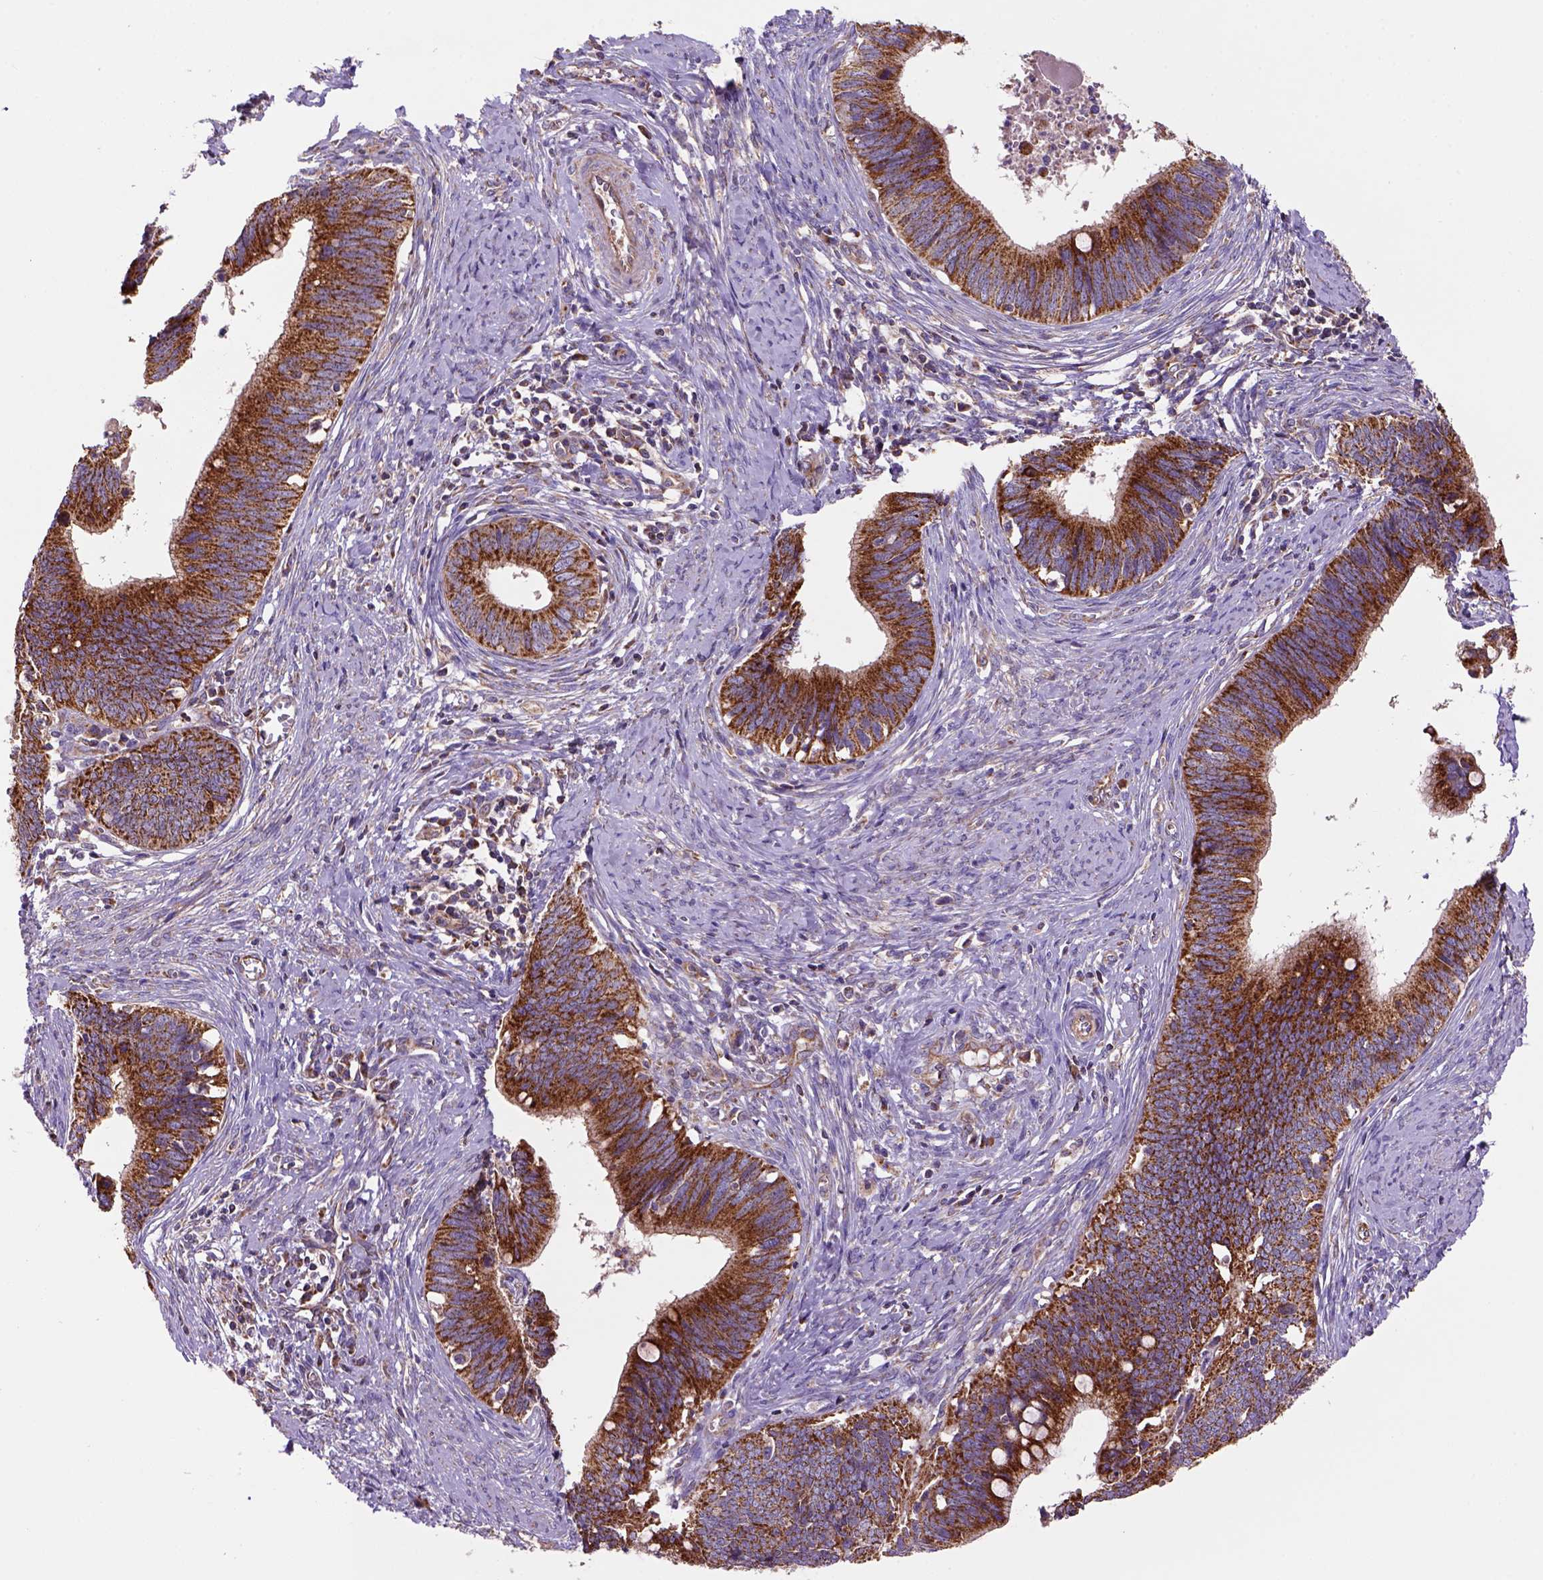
{"staining": {"intensity": "strong", "quantity": "25%-75%", "location": "cytoplasmic/membranous"}, "tissue": "cervical cancer", "cell_type": "Tumor cells", "image_type": "cancer", "snomed": [{"axis": "morphology", "description": "Adenocarcinoma, NOS"}, {"axis": "topography", "description": "Cervix"}], "caption": "IHC histopathology image of cervical cancer stained for a protein (brown), which demonstrates high levels of strong cytoplasmic/membranous positivity in approximately 25%-75% of tumor cells.", "gene": "WARS2", "patient": {"sex": "female", "age": 42}}